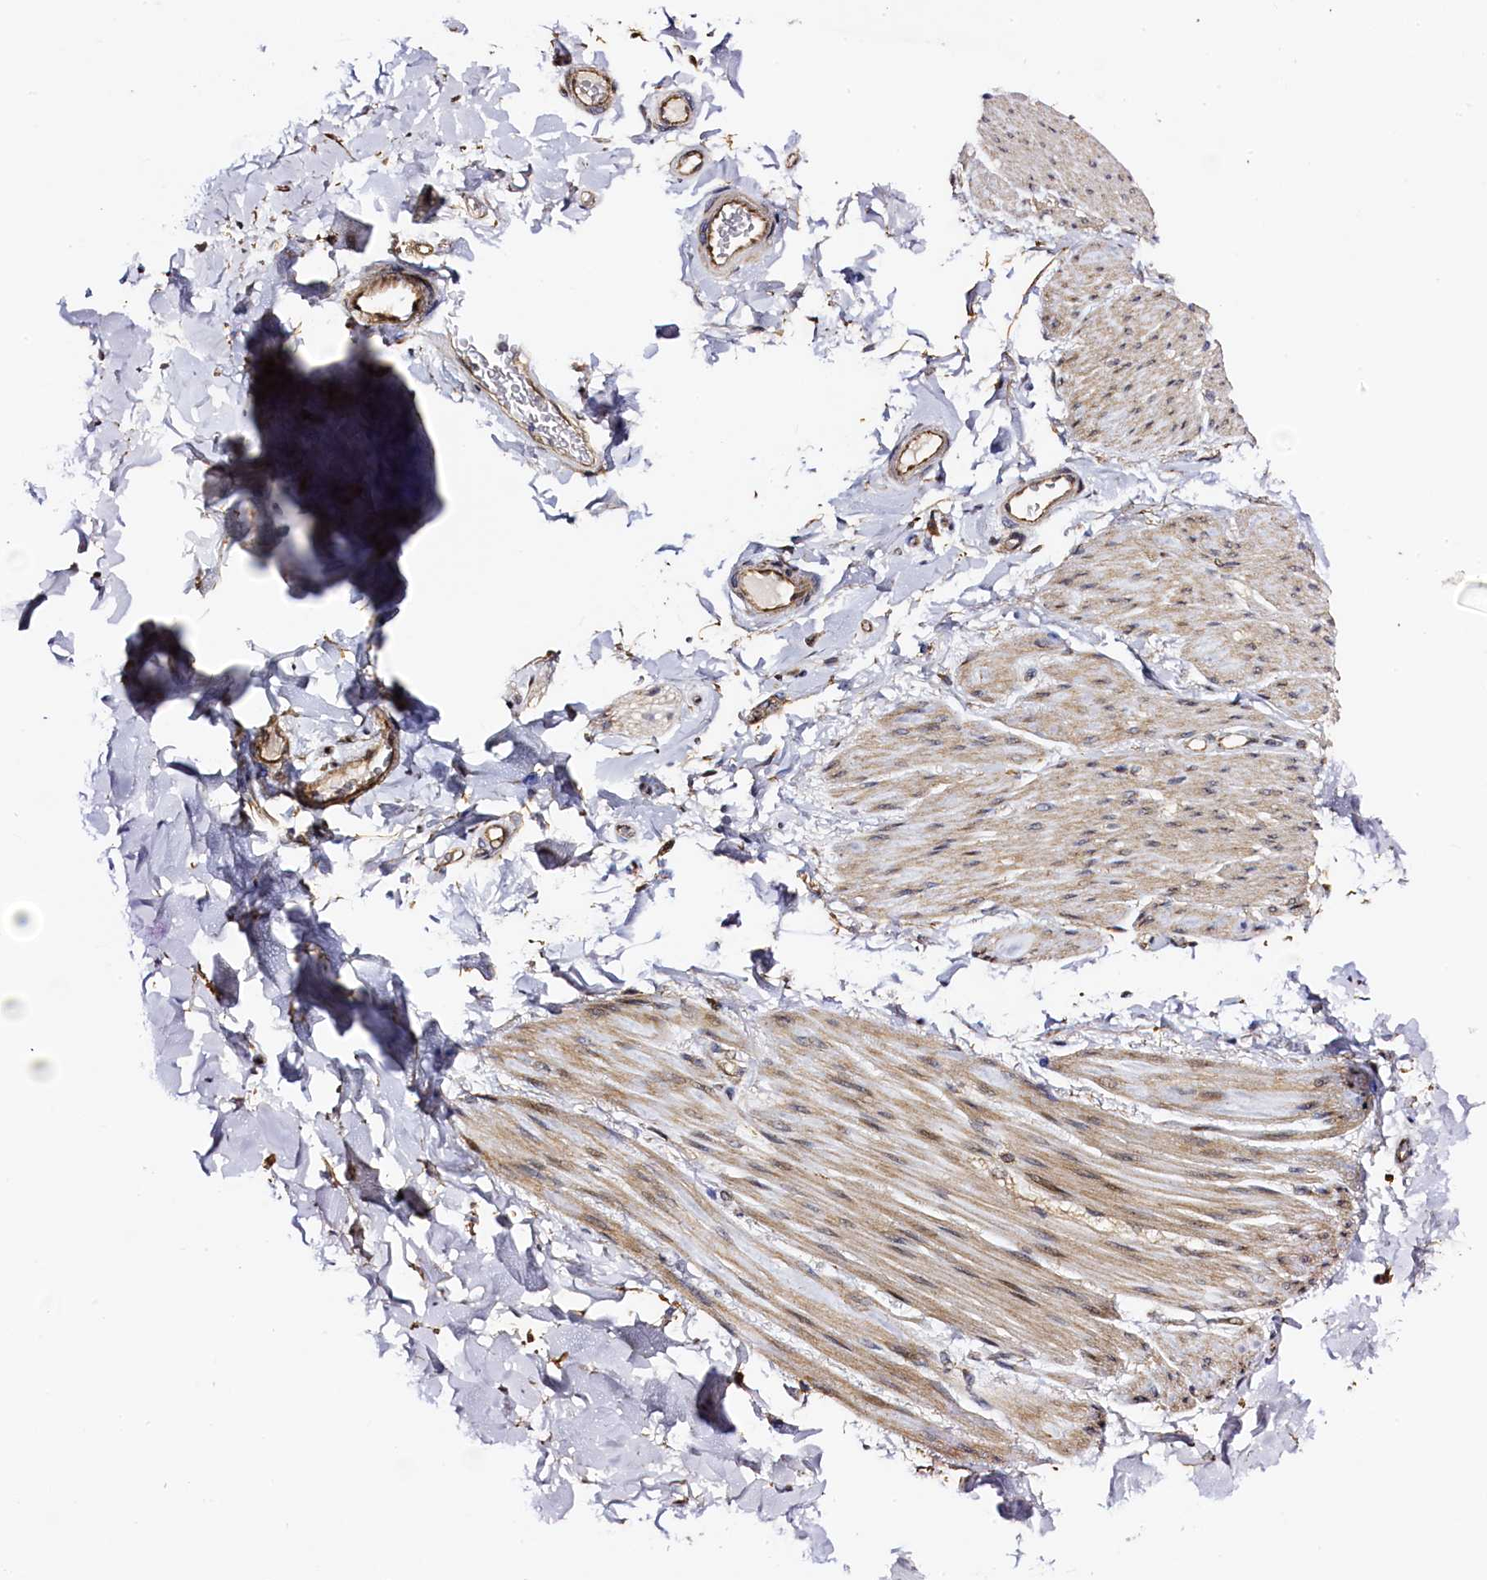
{"staining": {"intensity": "weak", "quantity": "<25%", "location": "cytoplasmic/membranous"}, "tissue": "adipose tissue", "cell_type": "Adipocytes", "image_type": "normal", "snomed": [{"axis": "morphology", "description": "Normal tissue, NOS"}, {"axis": "topography", "description": "Colon"}, {"axis": "topography", "description": "Peripheral nerve tissue"}], "caption": "Adipocytes are negative for brown protein staining in unremarkable adipose tissue.", "gene": "RBFA", "patient": {"sex": "female", "age": 61}}